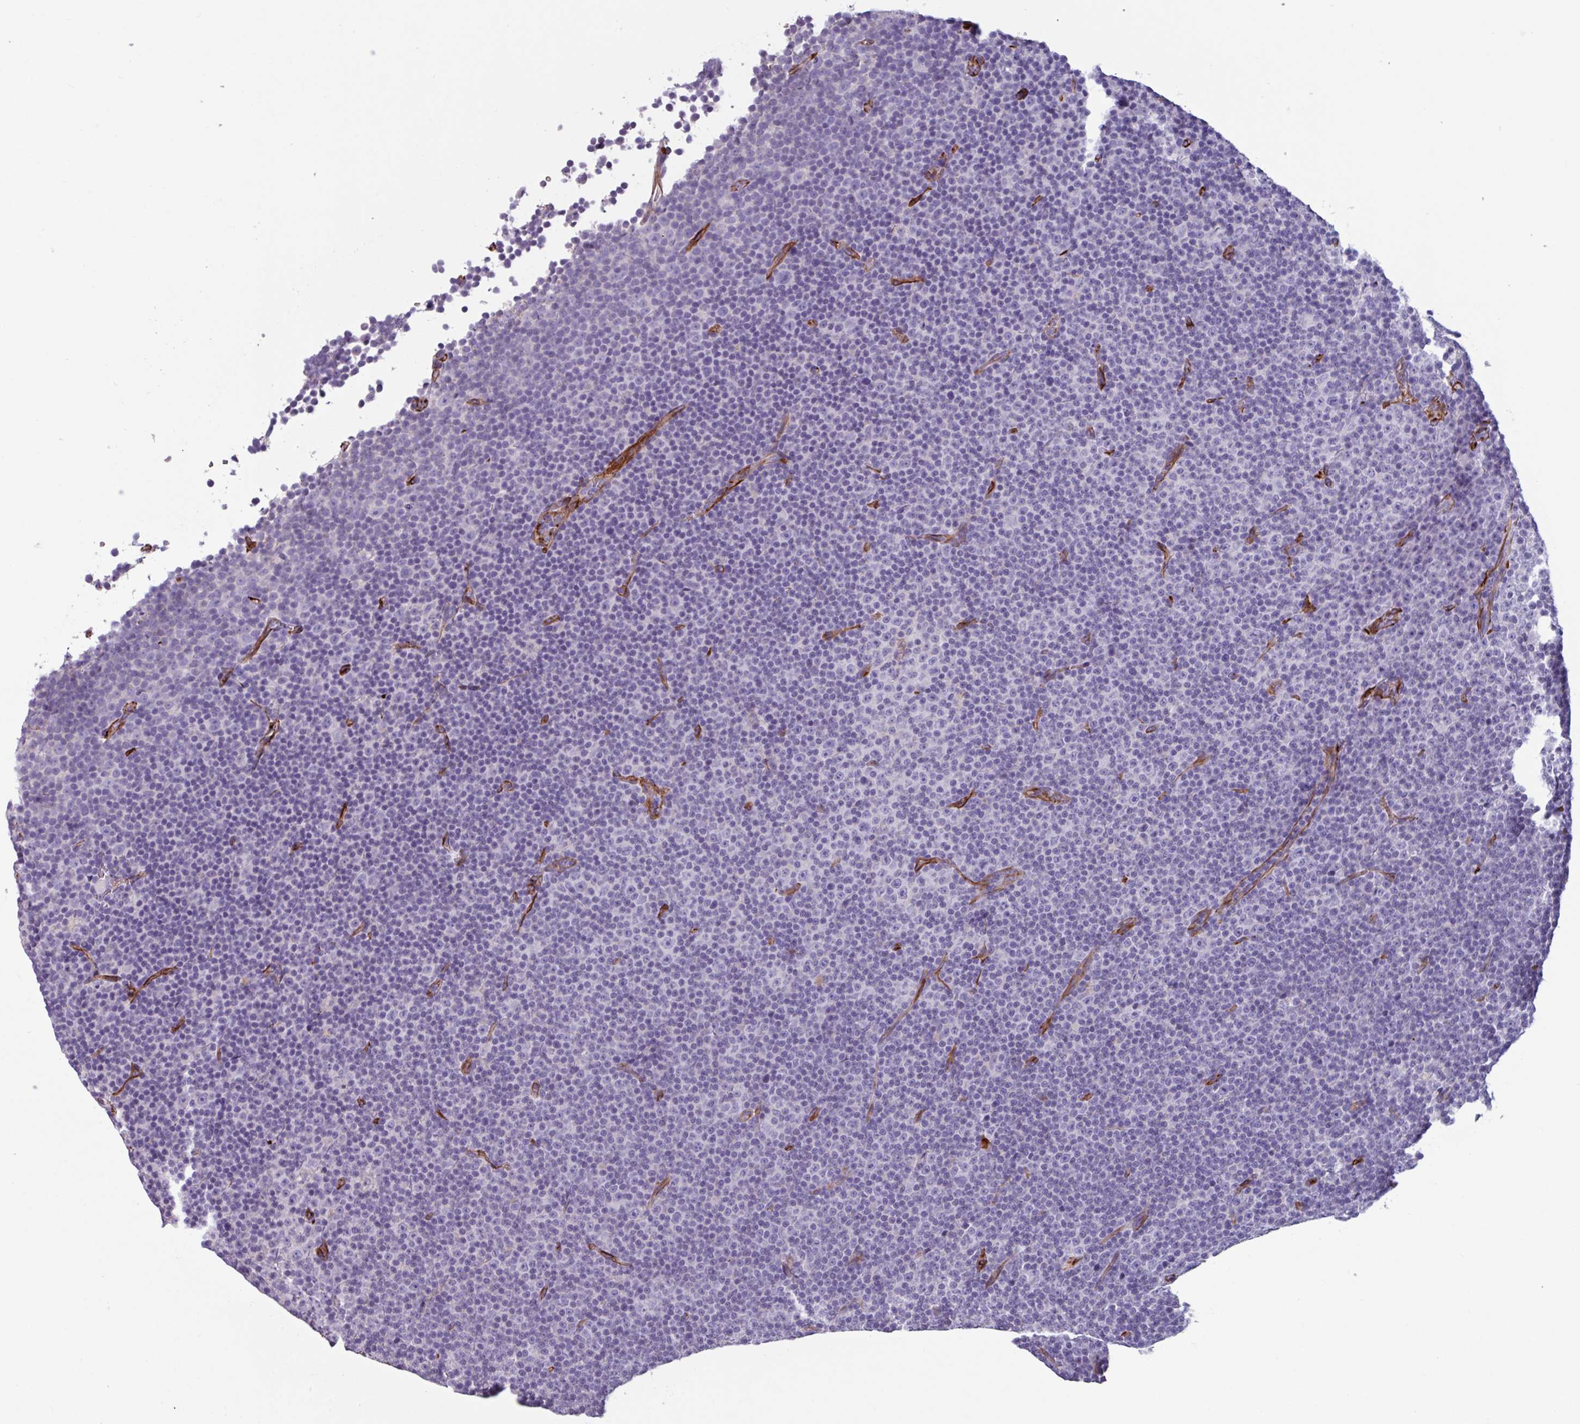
{"staining": {"intensity": "negative", "quantity": "none", "location": "none"}, "tissue": "lymphoma", "cell_type": "Tumor cells", "image_type": "cancer", "snomed": [{"axis": "morphology", "description": "Malignant lymphoma, non-Hodgkin's type, Low grade"}, {"axis": "topography", "description": "Lymph node"}], "caption": "DAB immunohistochemical staining of lymphoma demonstrates no significant staining in tumor cells.", "gene": "BTD", "patient": {"sex": "female", "age": 67}}